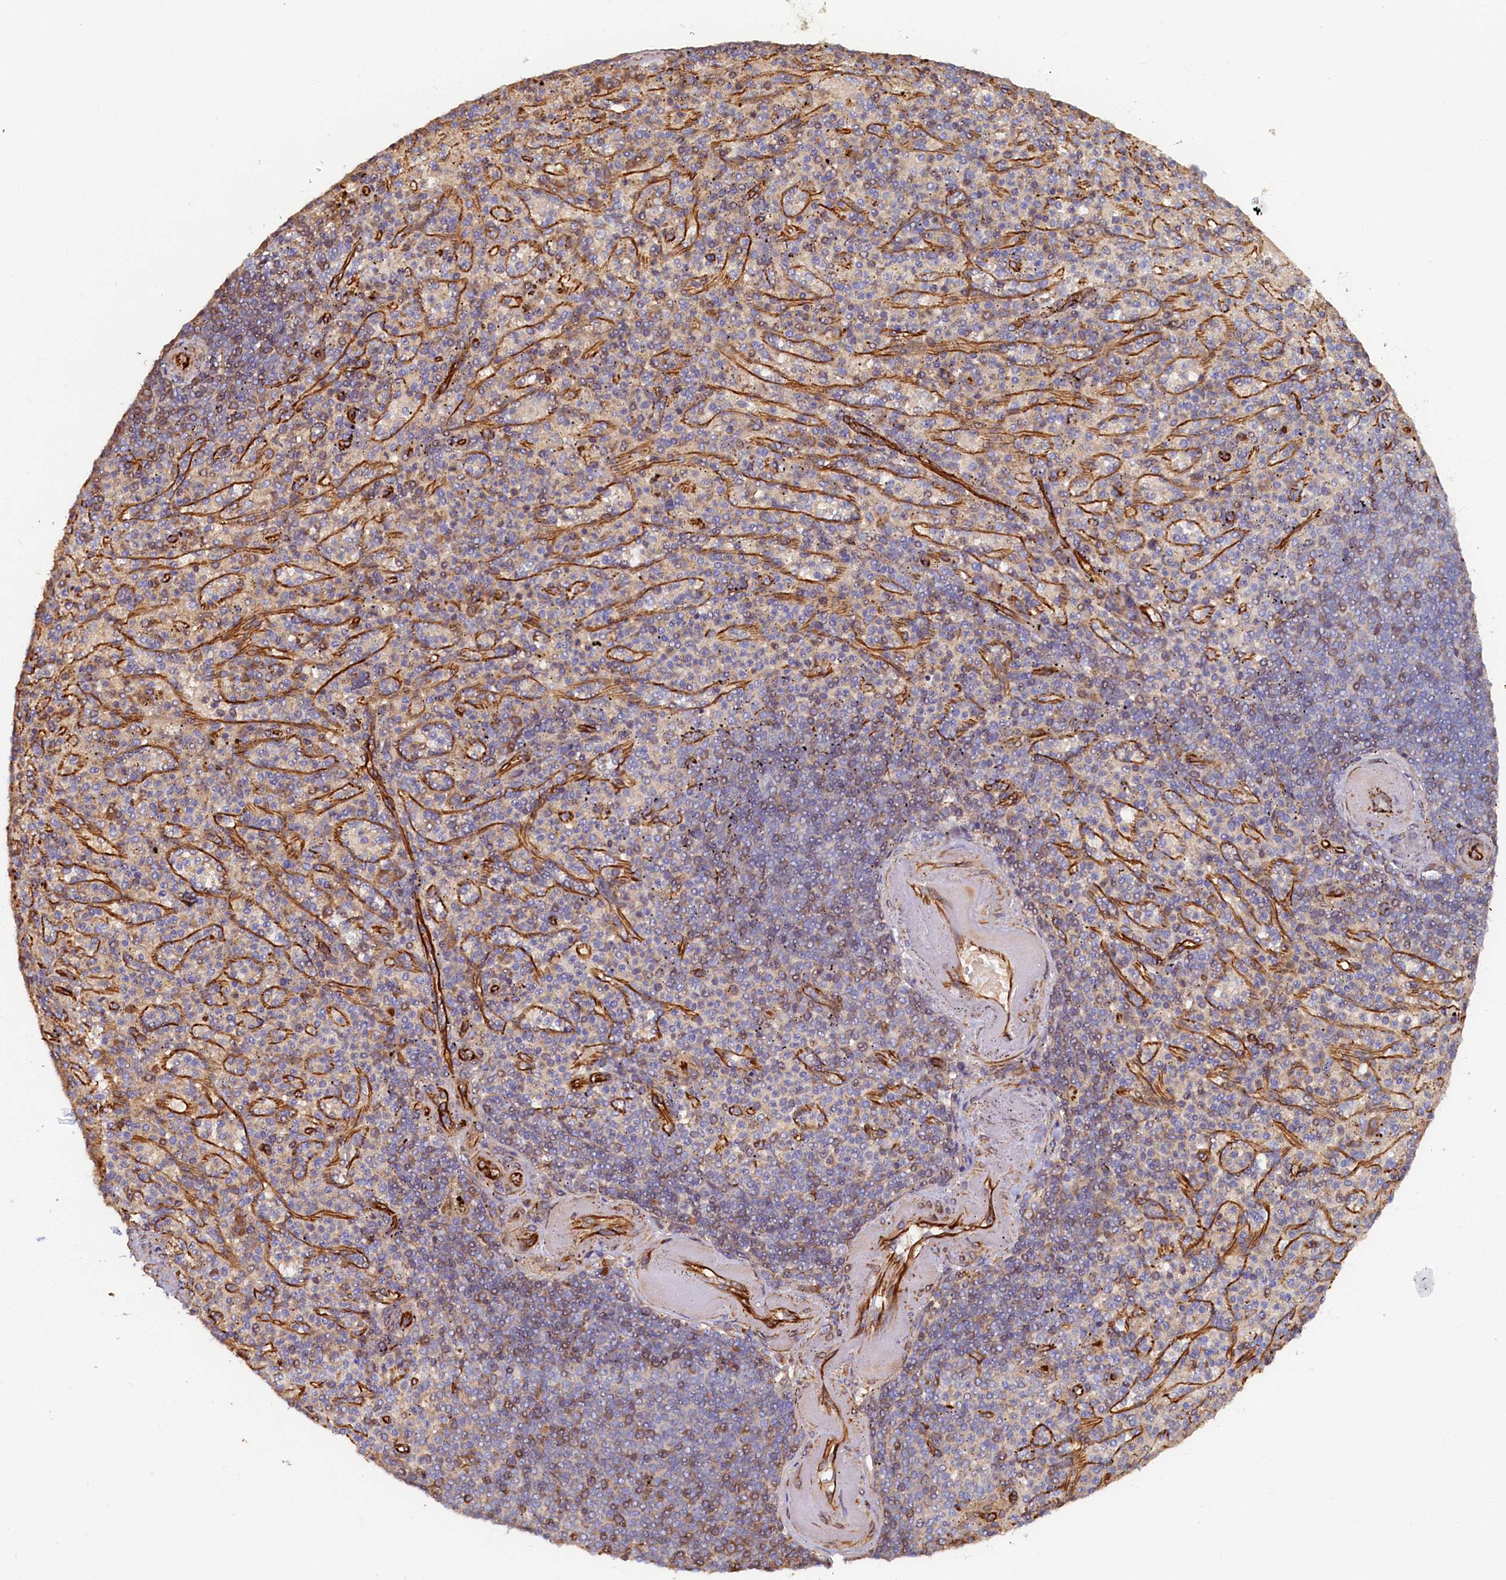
{"staining": {"intensity": "negative", "quantity": "none", "location": "none"}, "tissue": "spleen", "cell_type": "Cells in red pulp", "image_type": "normal", "snomed": [{"axis": "morphology", "description": "Normal tissue, NOS"}, {"axis": "topography", "description": "Spleen"}], "caption": "Immunohistochemistry (IHC) of normal human spleen shows no staining in cells in red pulp.", "gene": "LRRC57", "patient": {"sex": "female", "age": 74}}